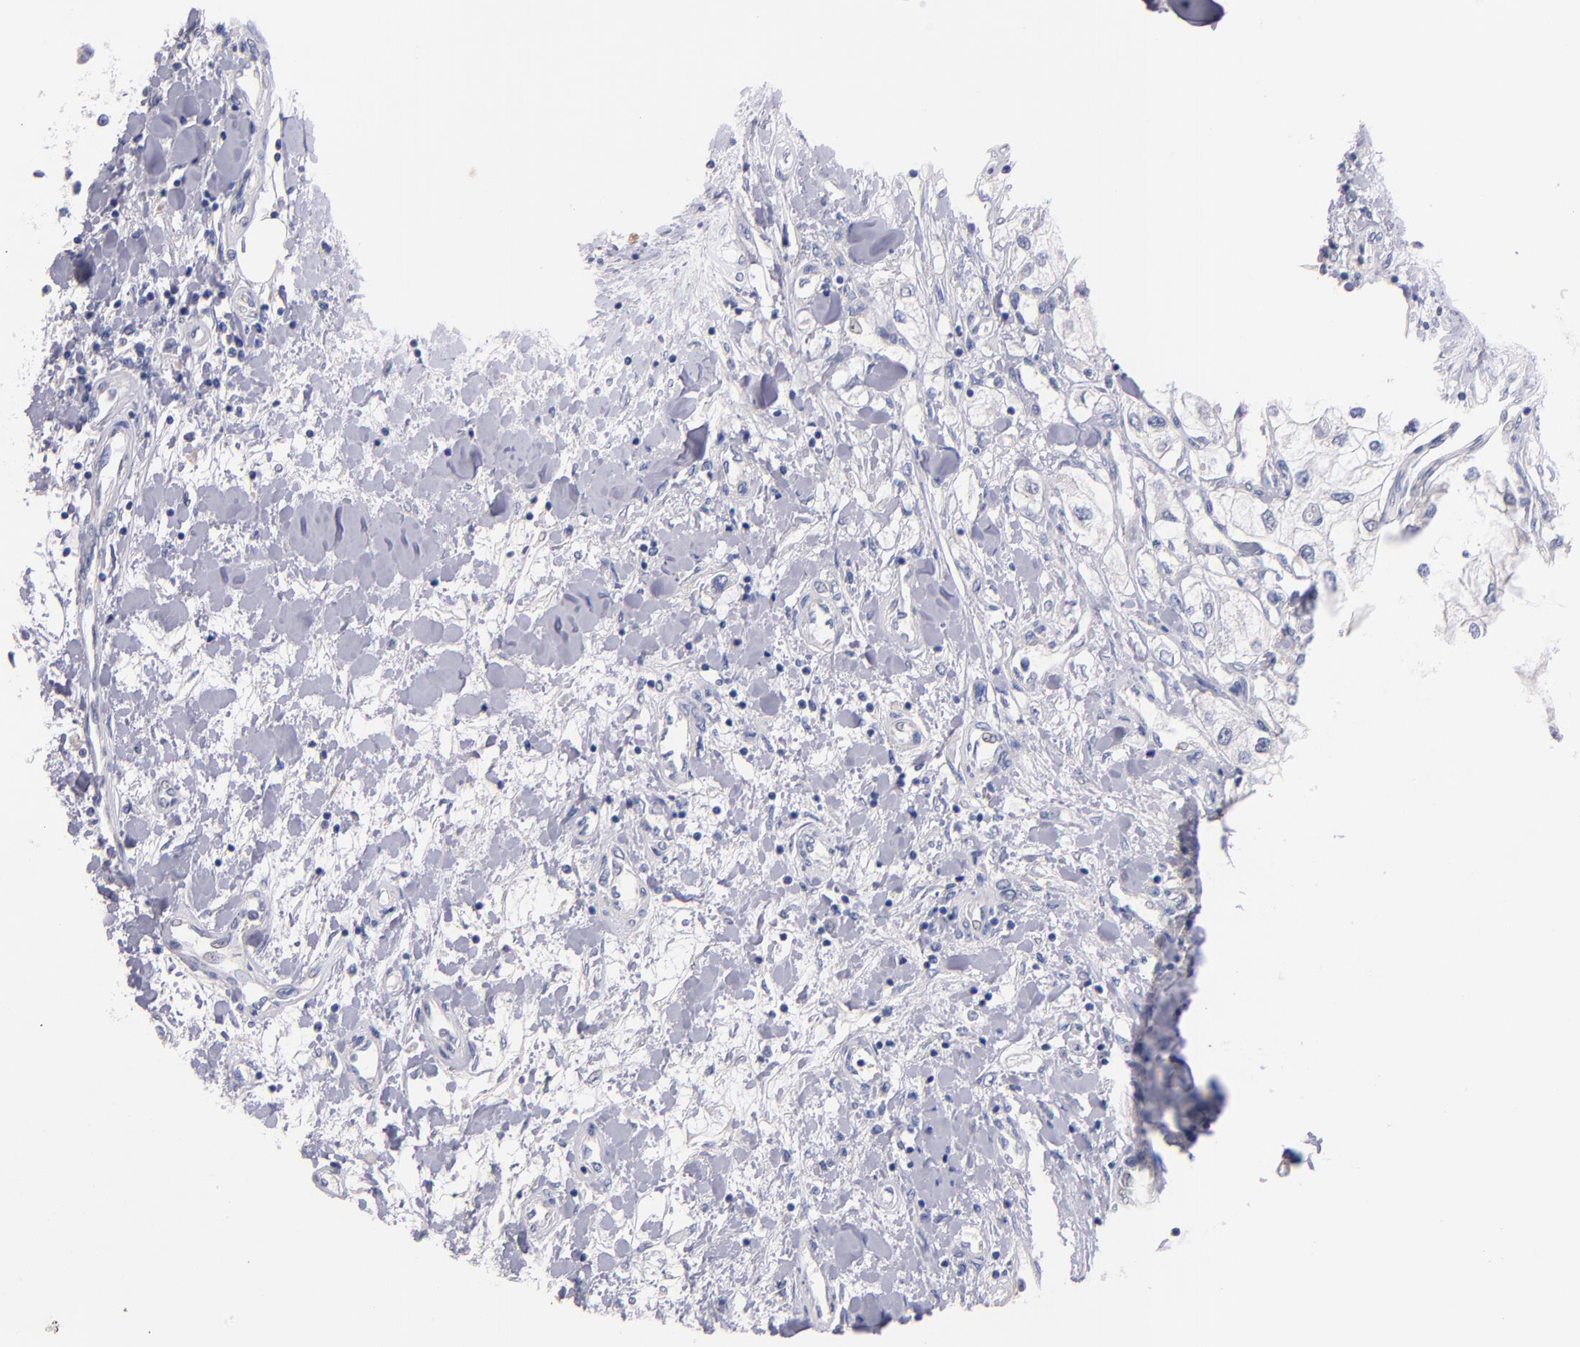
{"staining": {"intensity": "negative", "quantity": "none", "location": "none"}, "tissue": "renal cancer", "cell_type": "Tumor cells", "image_type": "cancer", "snomed": [{"axis": "morphology", "description": "Adenocarcinoma, NOS"}, {"axis": "topography", "description": "Kidney"}], "caption": "A photomicrograph of human adenocarcinoma (renal) is negative for staining in tumor cells.", "gene": "CNTNAP2", "patient": {"sex": "male", "age": 57}}